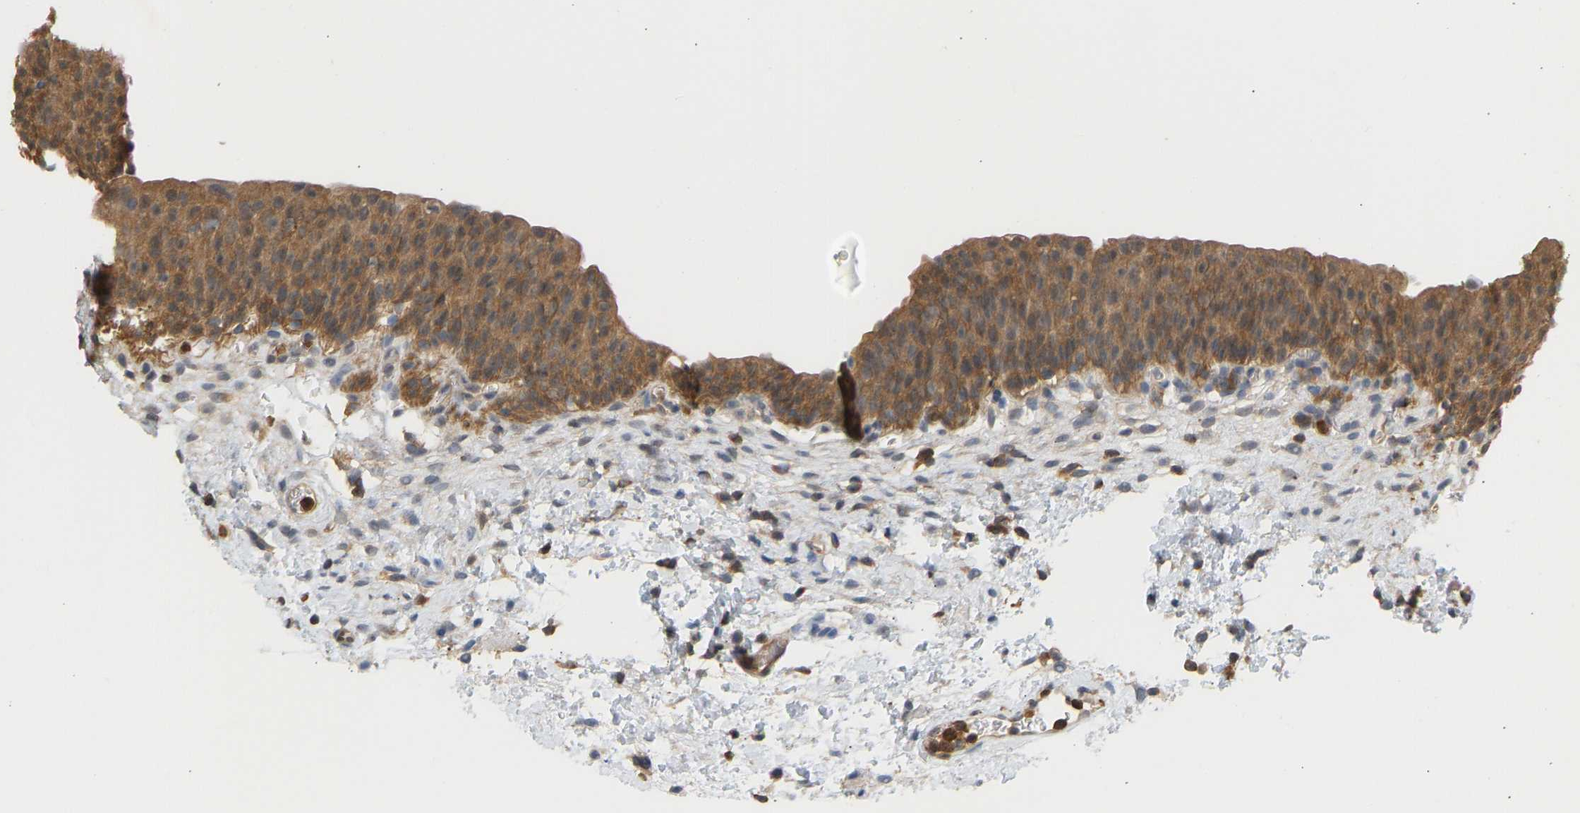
{"staining": {"intensity": "moderate", "quantity": ">75%", "location": "cytoplasmic/membranous"}, "tissue": "urinary bladder", "cell_type": "Urothelial cells", "image_type": "normal", "snomed": [{"axis": "morphology", "description": "Normal tissue, NOS"}, {"axis": "topography", "description": "Urinary bladder"}], "caption": "The immunohistochemical stain labels moderate cytoplasmic/membranous positivity in urothelial cells of benign urinary bladder.", "gene": "ENO1", "patient": {"sex": "male", "age": 37}}